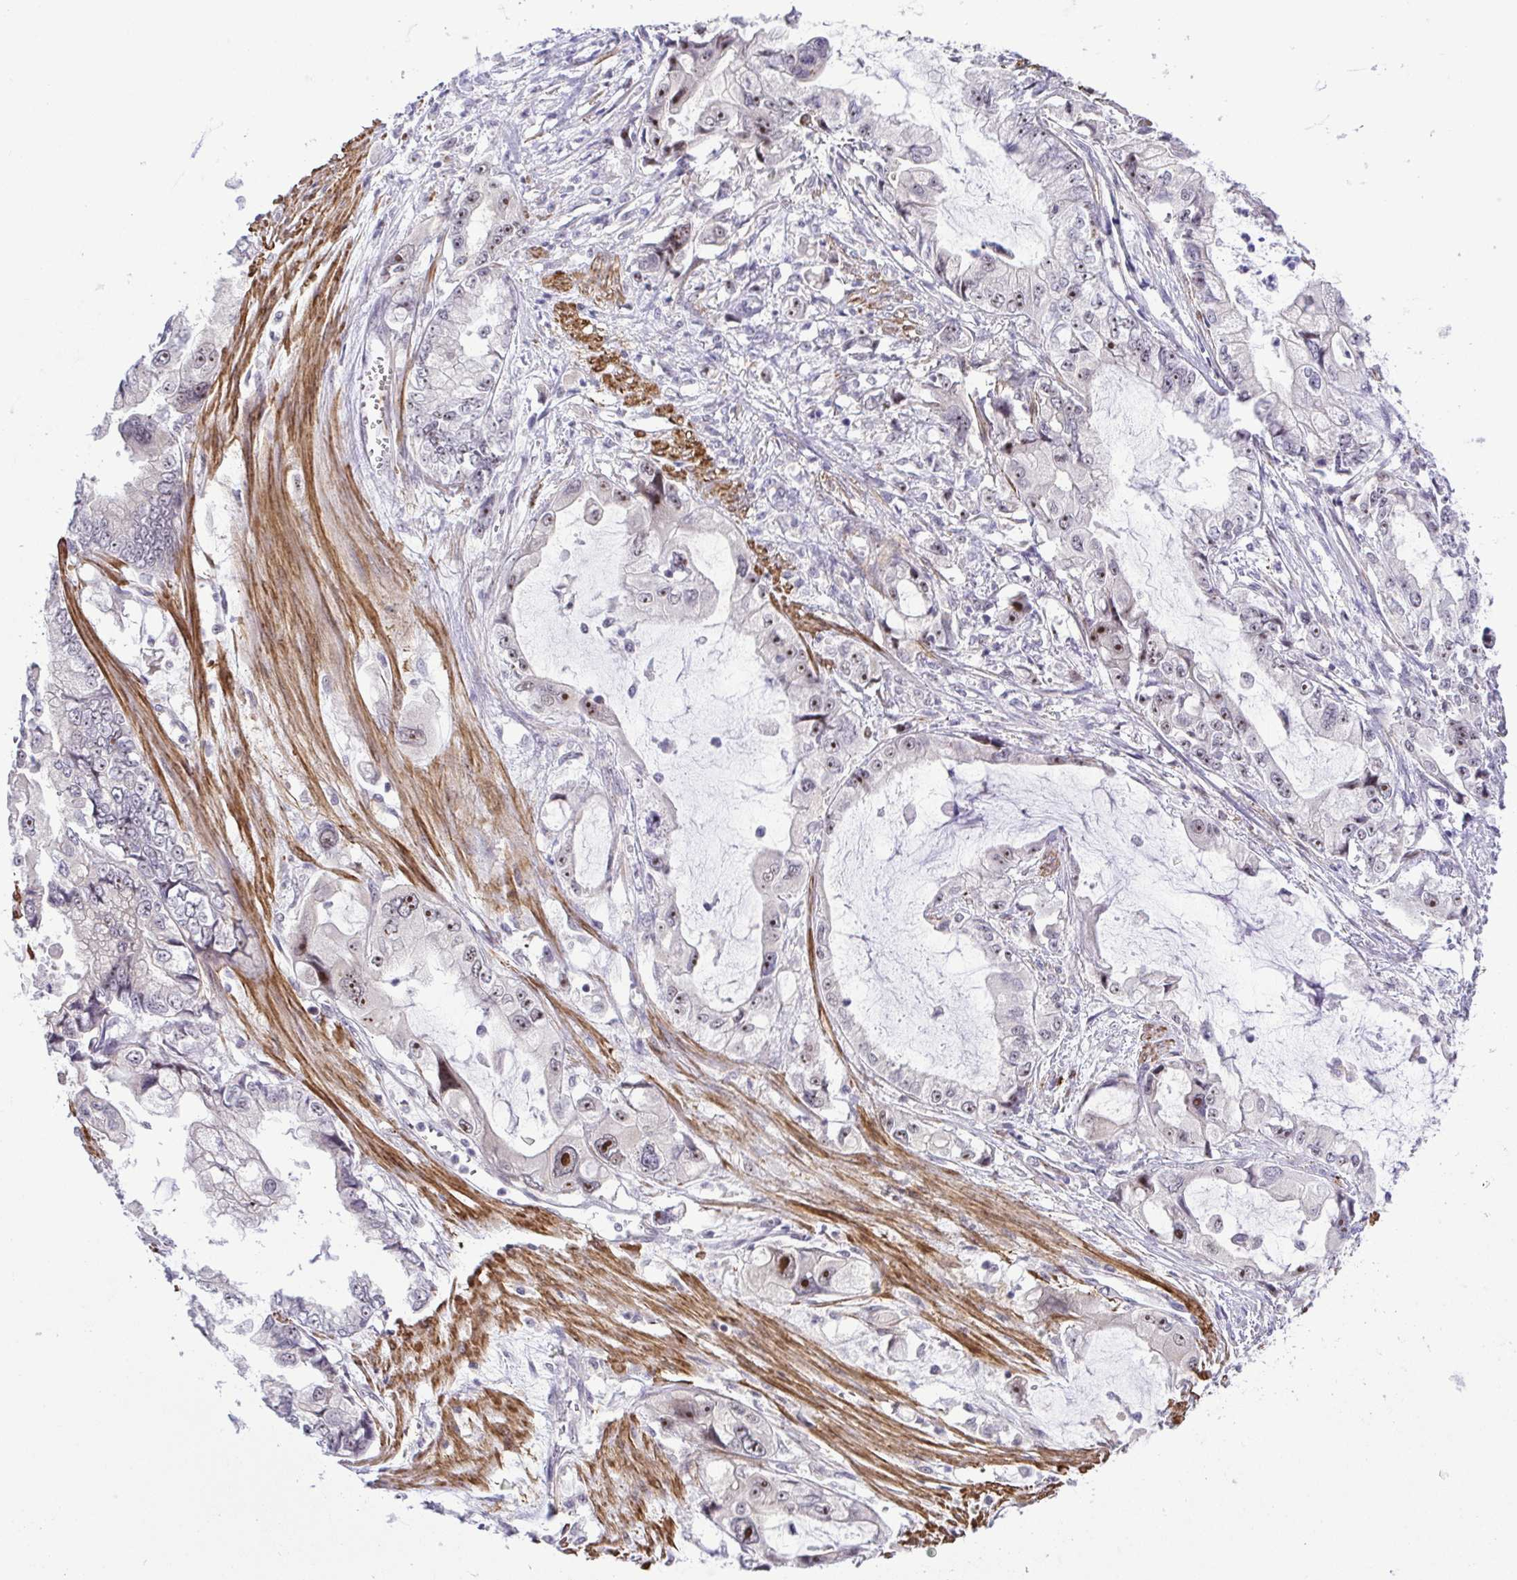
{"staining": {"intensity": "moderate", "quantity": "<25%", "location": "nuclear"}, "tissue": "stomach cancer", "cell_type": "Tumor cells", "image_type": "cancer", "snomed": [{"axis": "morphology", "description": "Adenocarcinoma, NOS"}, {"axis": "topography", "description": "Pancreas"}, {"axis": "topography", "description": "Stomach, upper"}, {"axis": "topography", "description": "Stomach"}], "caption": "Human stomach cancer stained with a brown dye displays moderate nuclear positive positivity in approximately <25% of tumor cells.", "gene": "RSL24D1", "patient": {"sex": "male", "age": 77}}